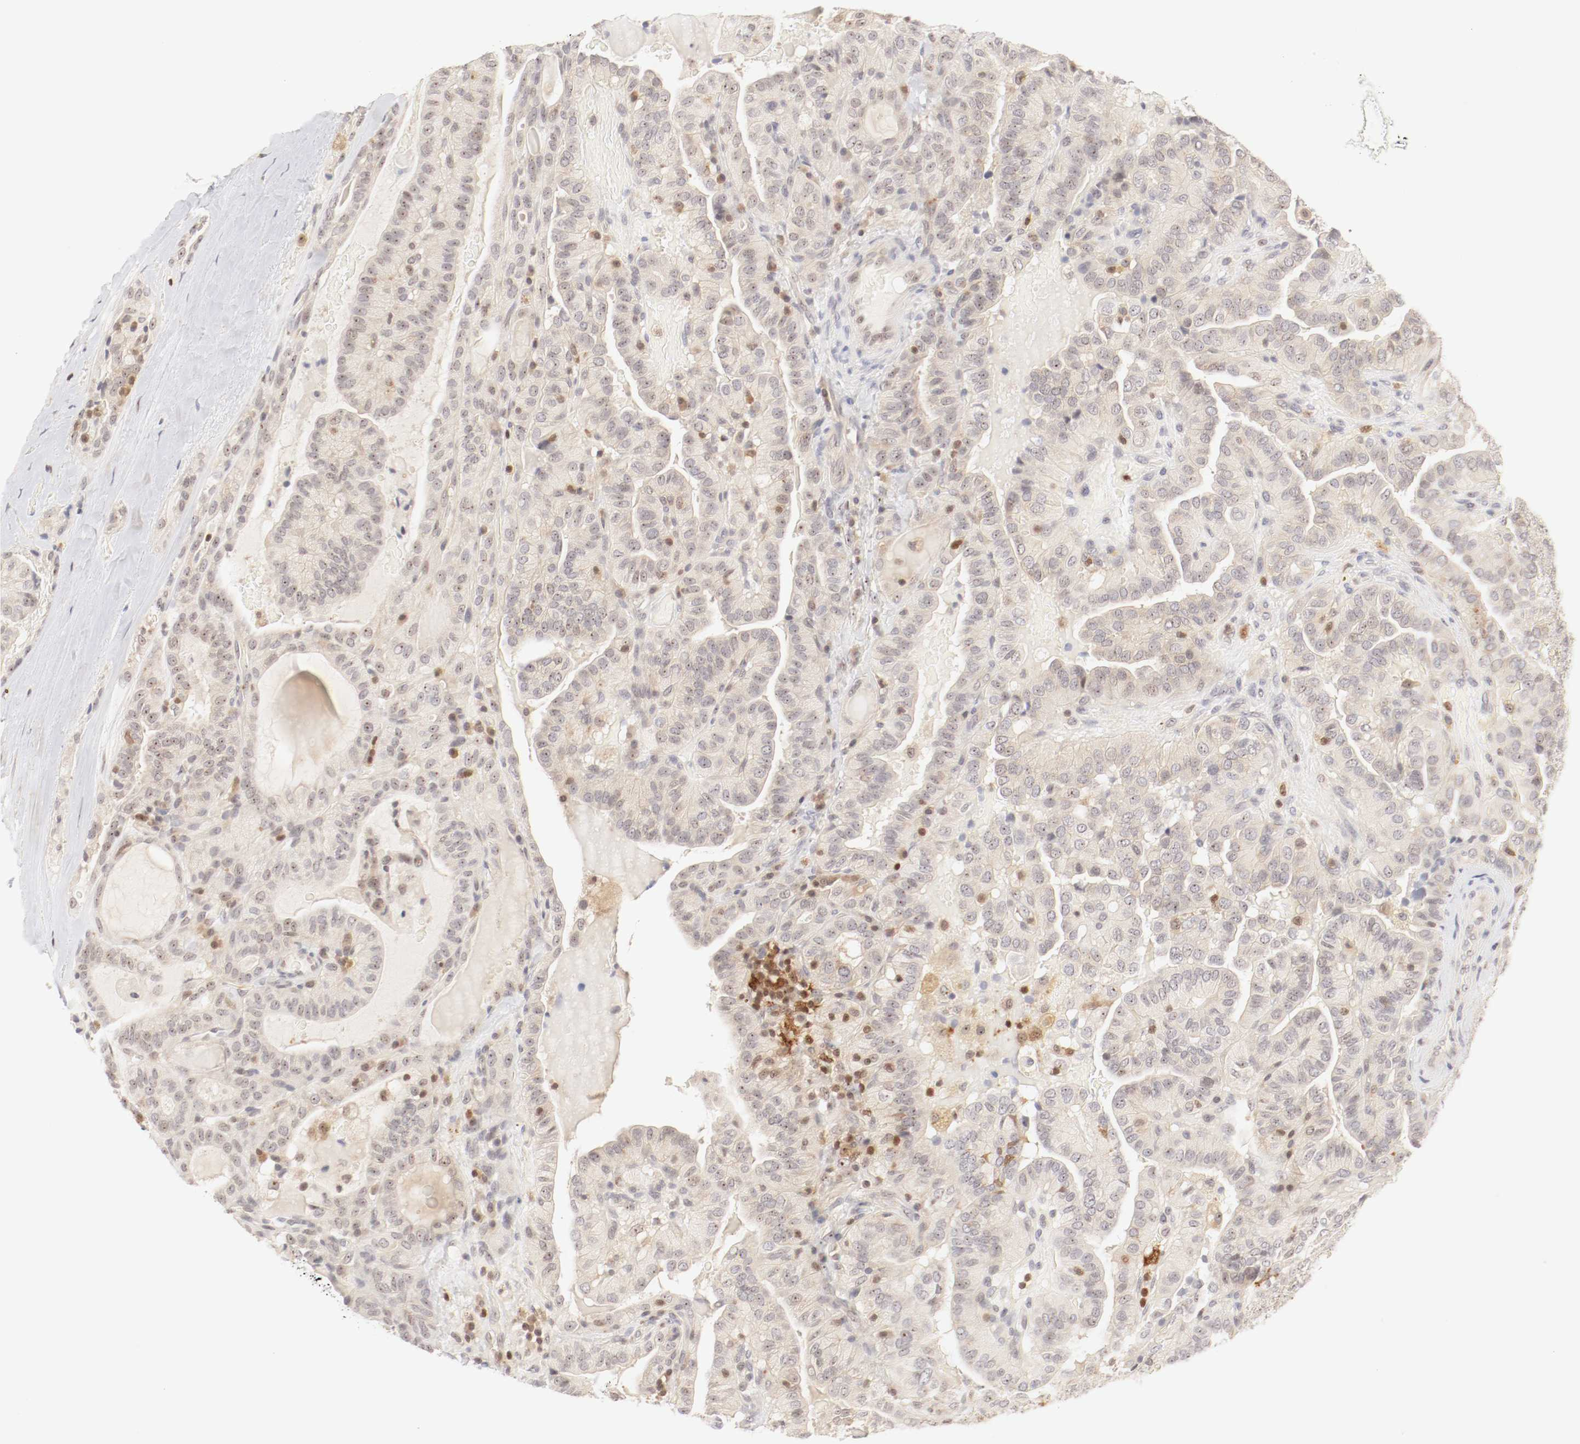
{"staining": {"intensity": "weak", "quantity": "<25%", "location": "cytoplasmic/membranous,nuclear"}, "tissue": "thyroid cancer", "cell_type": "Tumor cells", "image_type": "cancer", "snomed": [{"axis": "morphology", "description": "Papillary adenocarcinoma, NOS"}, {"axis": "topography", "description": "Thyroid gland"}], "caption": "Thyroid papillary adenocarcinoma was stained to show a protein in brown. There is no significant expression in tumor cells.", "gene": "KIF2A", "patient": {"sex": "male", "age": 77}}